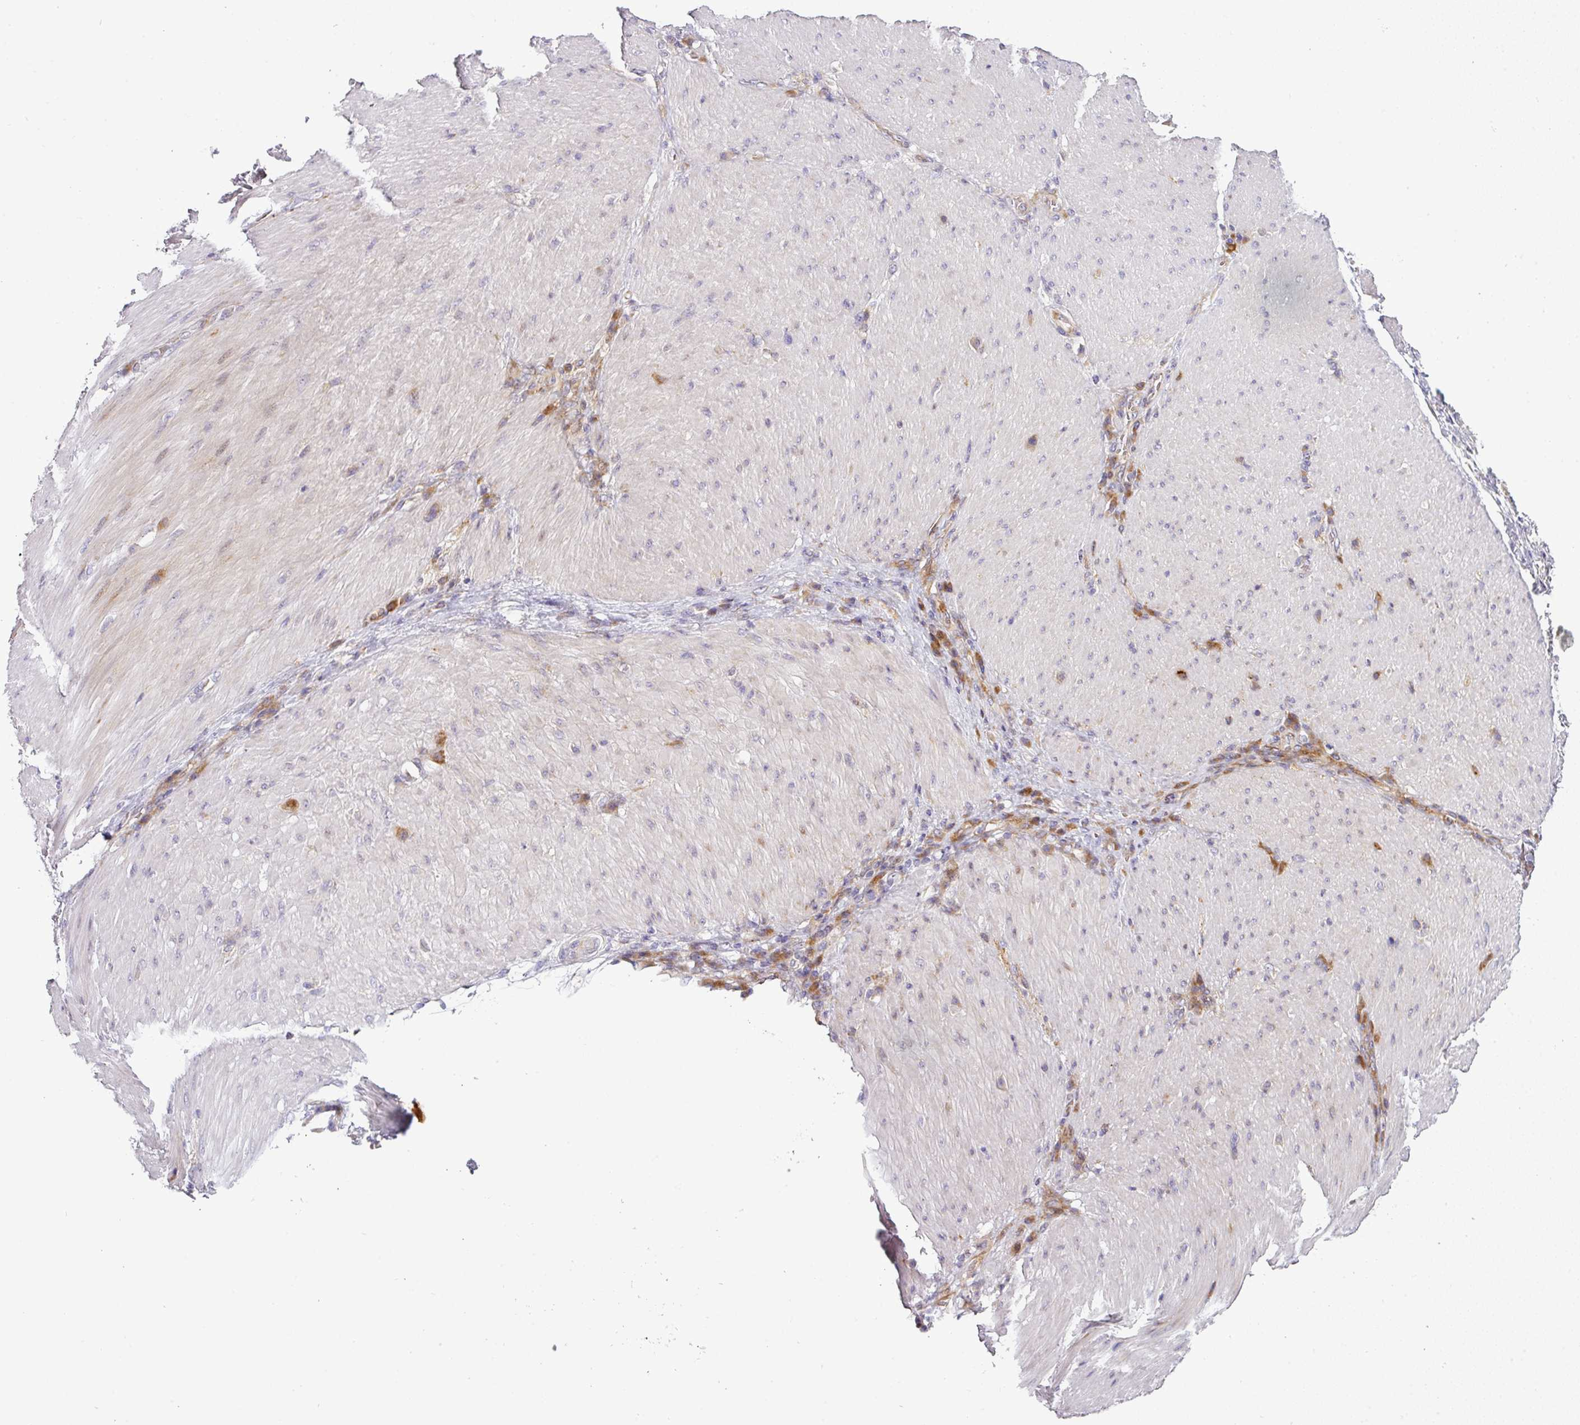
{"staining": {"intensity": "negative", "quantity": "none", "location": "none"}, "tissue": "stomach cancer", "cell_type": "Tumor cells", "image_type": "cancer", "snomed": [{"axis": "morphology", "description": "Normal tissue, NOS"}, {"axis": "morphology", "description": "Adenocarcinoma, NOS"}, {"axis": "topography", "description": "Stomach, upper"}, {"axis": "topography", "description": "Stomach"}], "caption": "Tumor cells are negative for protein expression in human stomach adenocarcinoma. The staining was performed using DAB (3,3'-diaminobenzidine) to visualize the protein expression in brown, while the nuclei were stained in blue with hematoxylin (Magnification: 20x).", "gene": "ATP6V1F", "patient": {"sex": "male", "age": 59}}